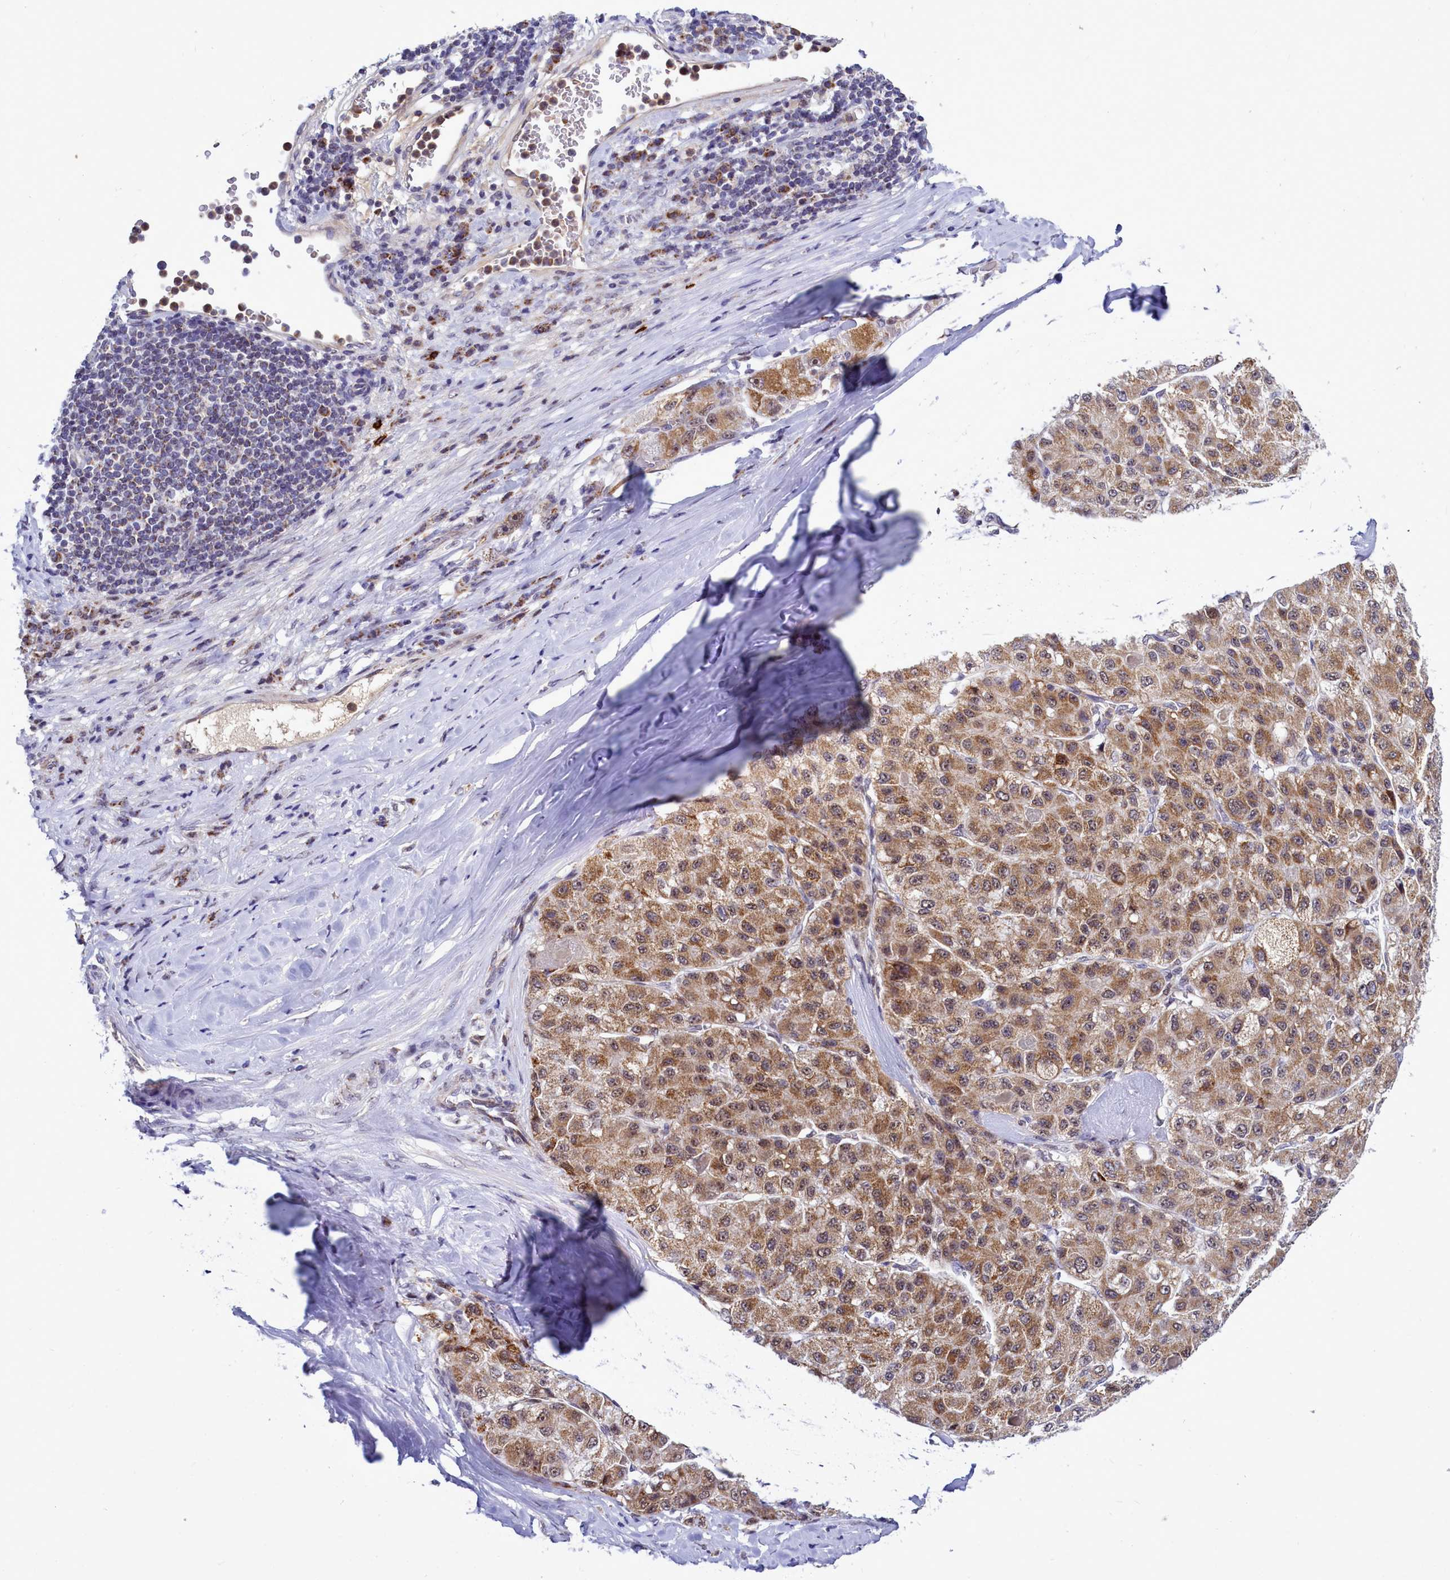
{"staining": {"intensity": "moderate", "quantity": ">75%", "location": "cytoplasmic/membranous,nuclear"}, "tissue": "liver cancer", "cell_type": "Tumor cells", "image_type": "cancer", "snomed": [{"axis": "morphology", "description": "Carcinoma, Hepatocellular, NOS"}, {"axis": "topography", "description": "Liver"}], "caption": "Immunohistochemical staining of human liver hepatocellular carcinoma demonstrates medium levels of moderate cytoplasmic/membranous and nuclear protein positivity in approximately >75% of tumor cells.", "gene": "POM121L2", "patient": {"sex": "male", "age": 80}}